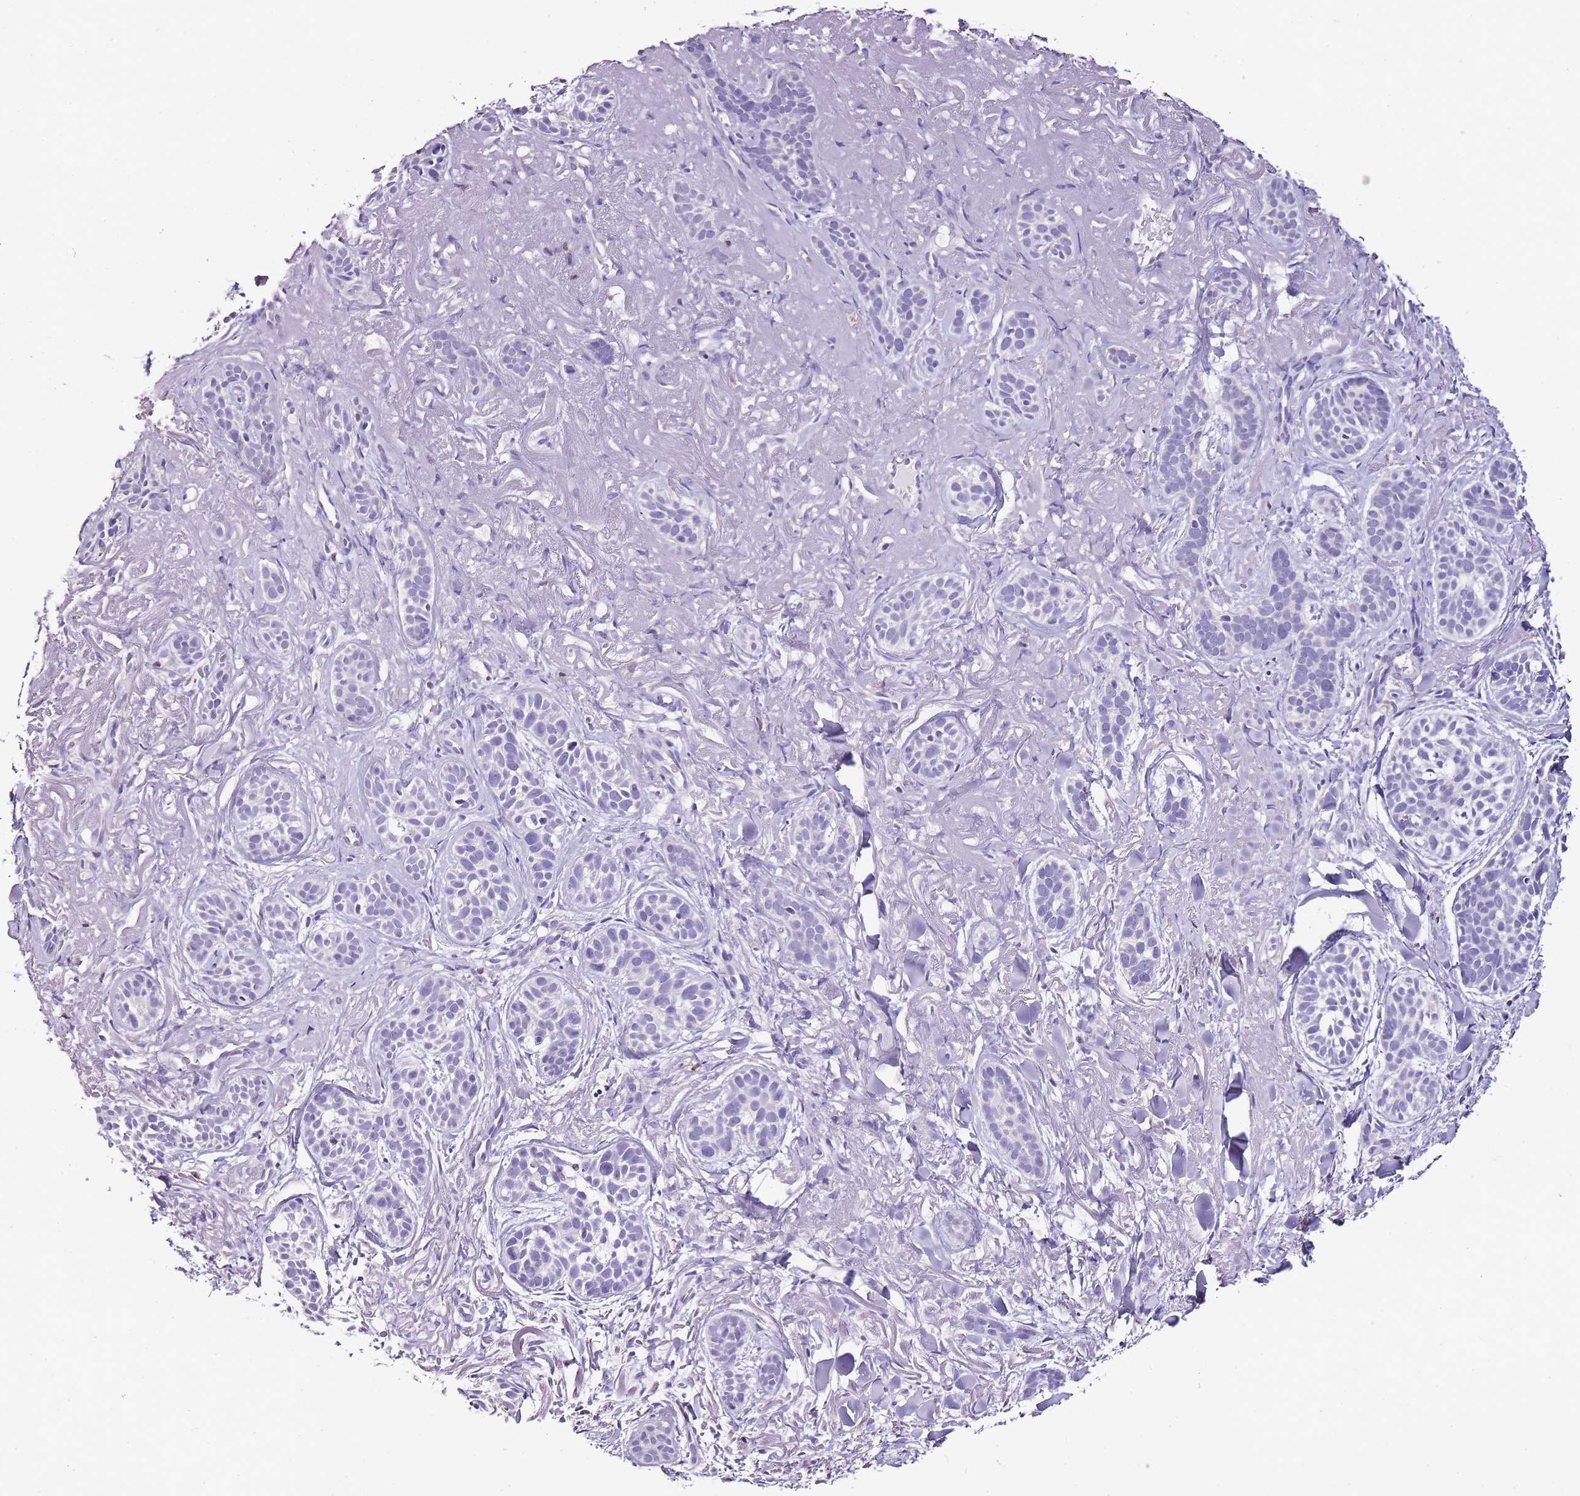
{"staining": {"intensity": "negative", "quantity": "none", "location": "none"}, "tissue": "skin cancer", "cell_type": "Tumor cells", "image_type": "cancer", "snomed": [{"axis": "morphology", "description": "Basal cell carcinoma"}, {"axis": "topography", "description": "Skin"}], "caption": "A high-resolution photomicrograph shows immunohistochemistry staining of basal cell carcinoma (skin), which exhibits no significant staining in tumor cells.", "gene": "ZBP1", "patient": {"sex": "male", "age": 71}}